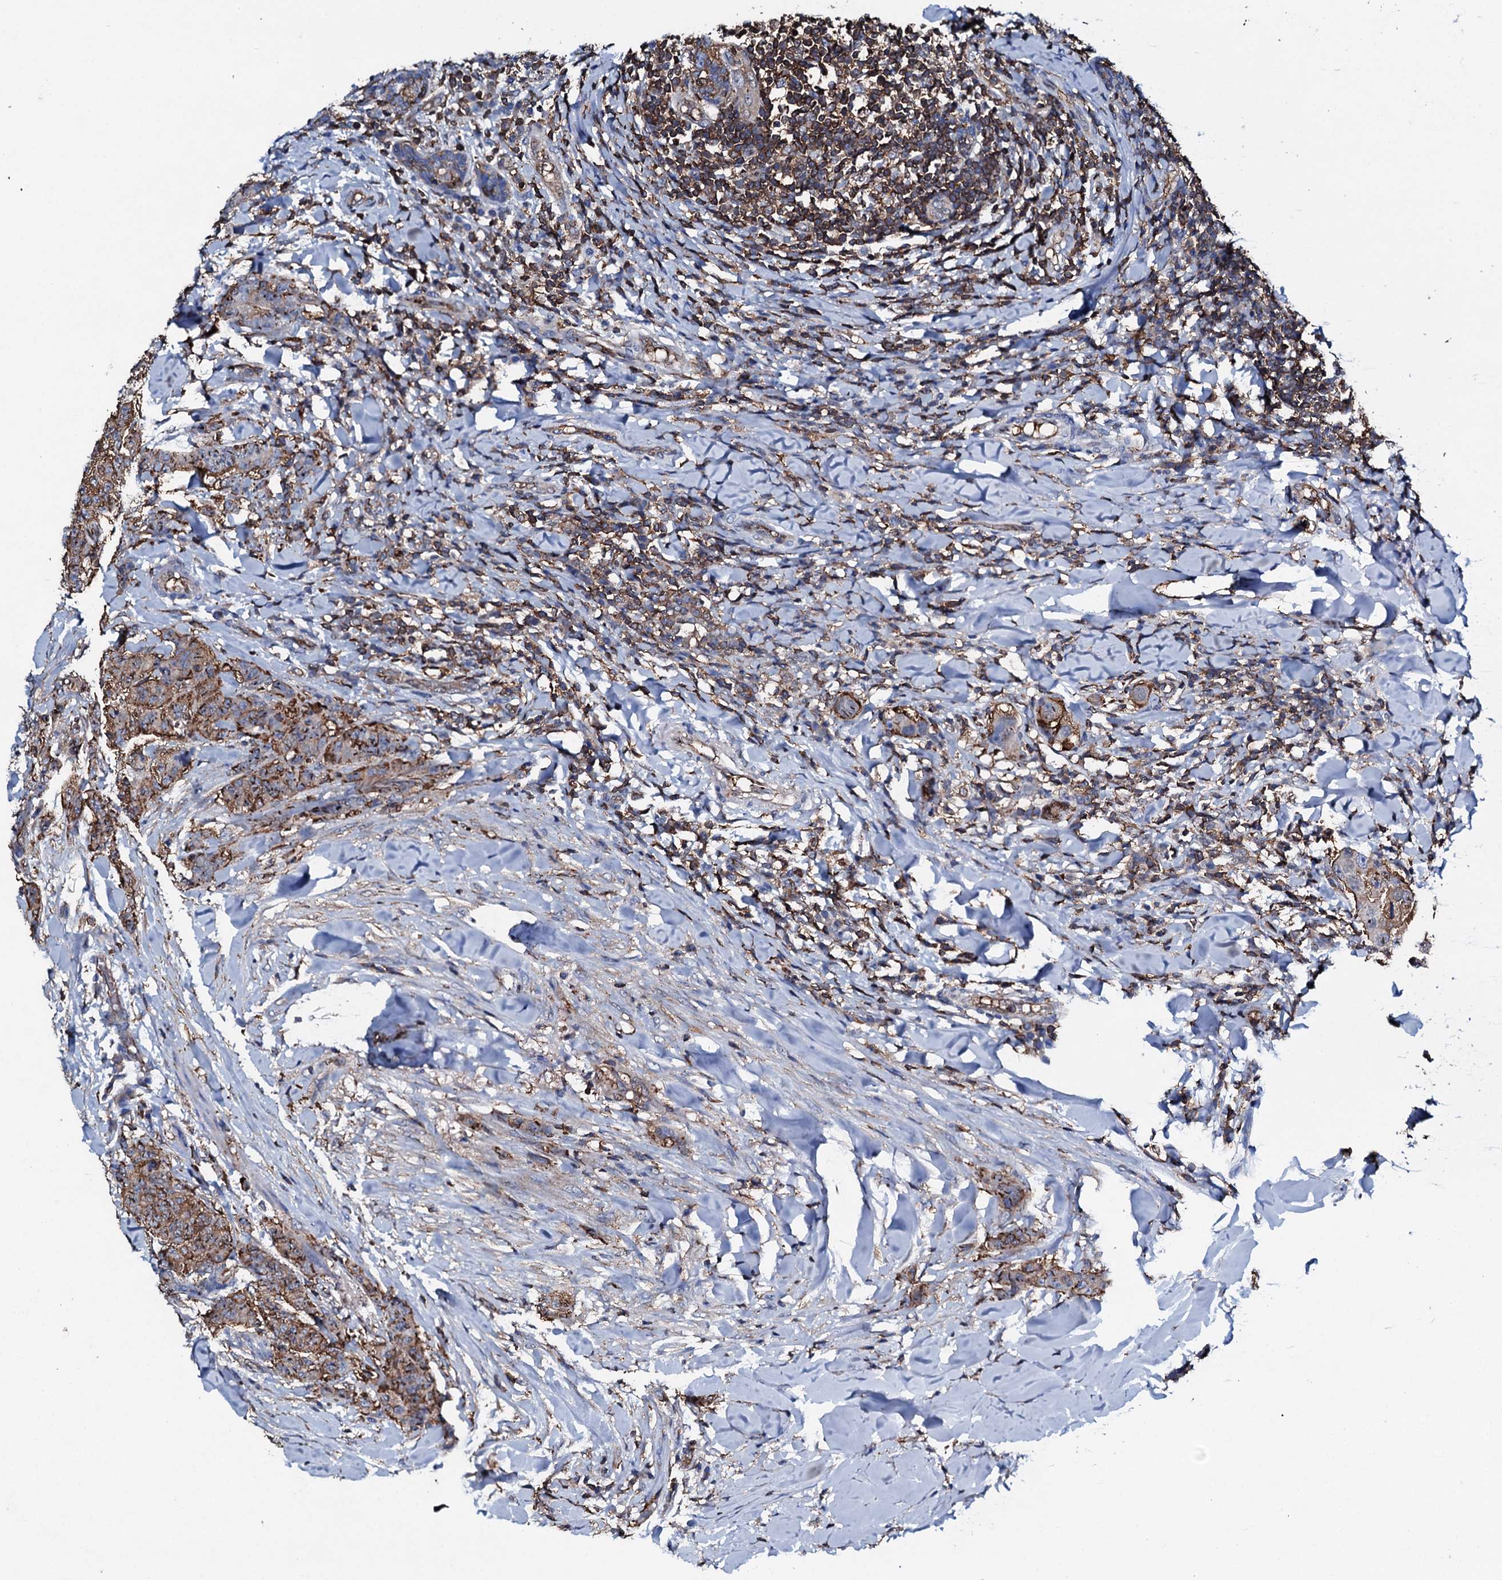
{"staining": {"intensity": "moderate", "quantity": "25%-75%", "location": "cytoplasmic/membranous,nuclear"}, "tissue": "breast cancer", "cell_type": "Tumor cells", "image_type": "cancer", "snomed": [{"axis": "morphology", "description": "Duct carcinoma"}, {"axis": "topography", "description": "Breast"}], "caption": "Intraductal carcinoma (breast) stained for a protein (brown) exhibits moderate cytoplasmic/membranous and nuclear positive staining in approximately 25%-75% of tumor cells.", "gene": "MS4A4E", "patient": {"sex": "female", "age": 40}}